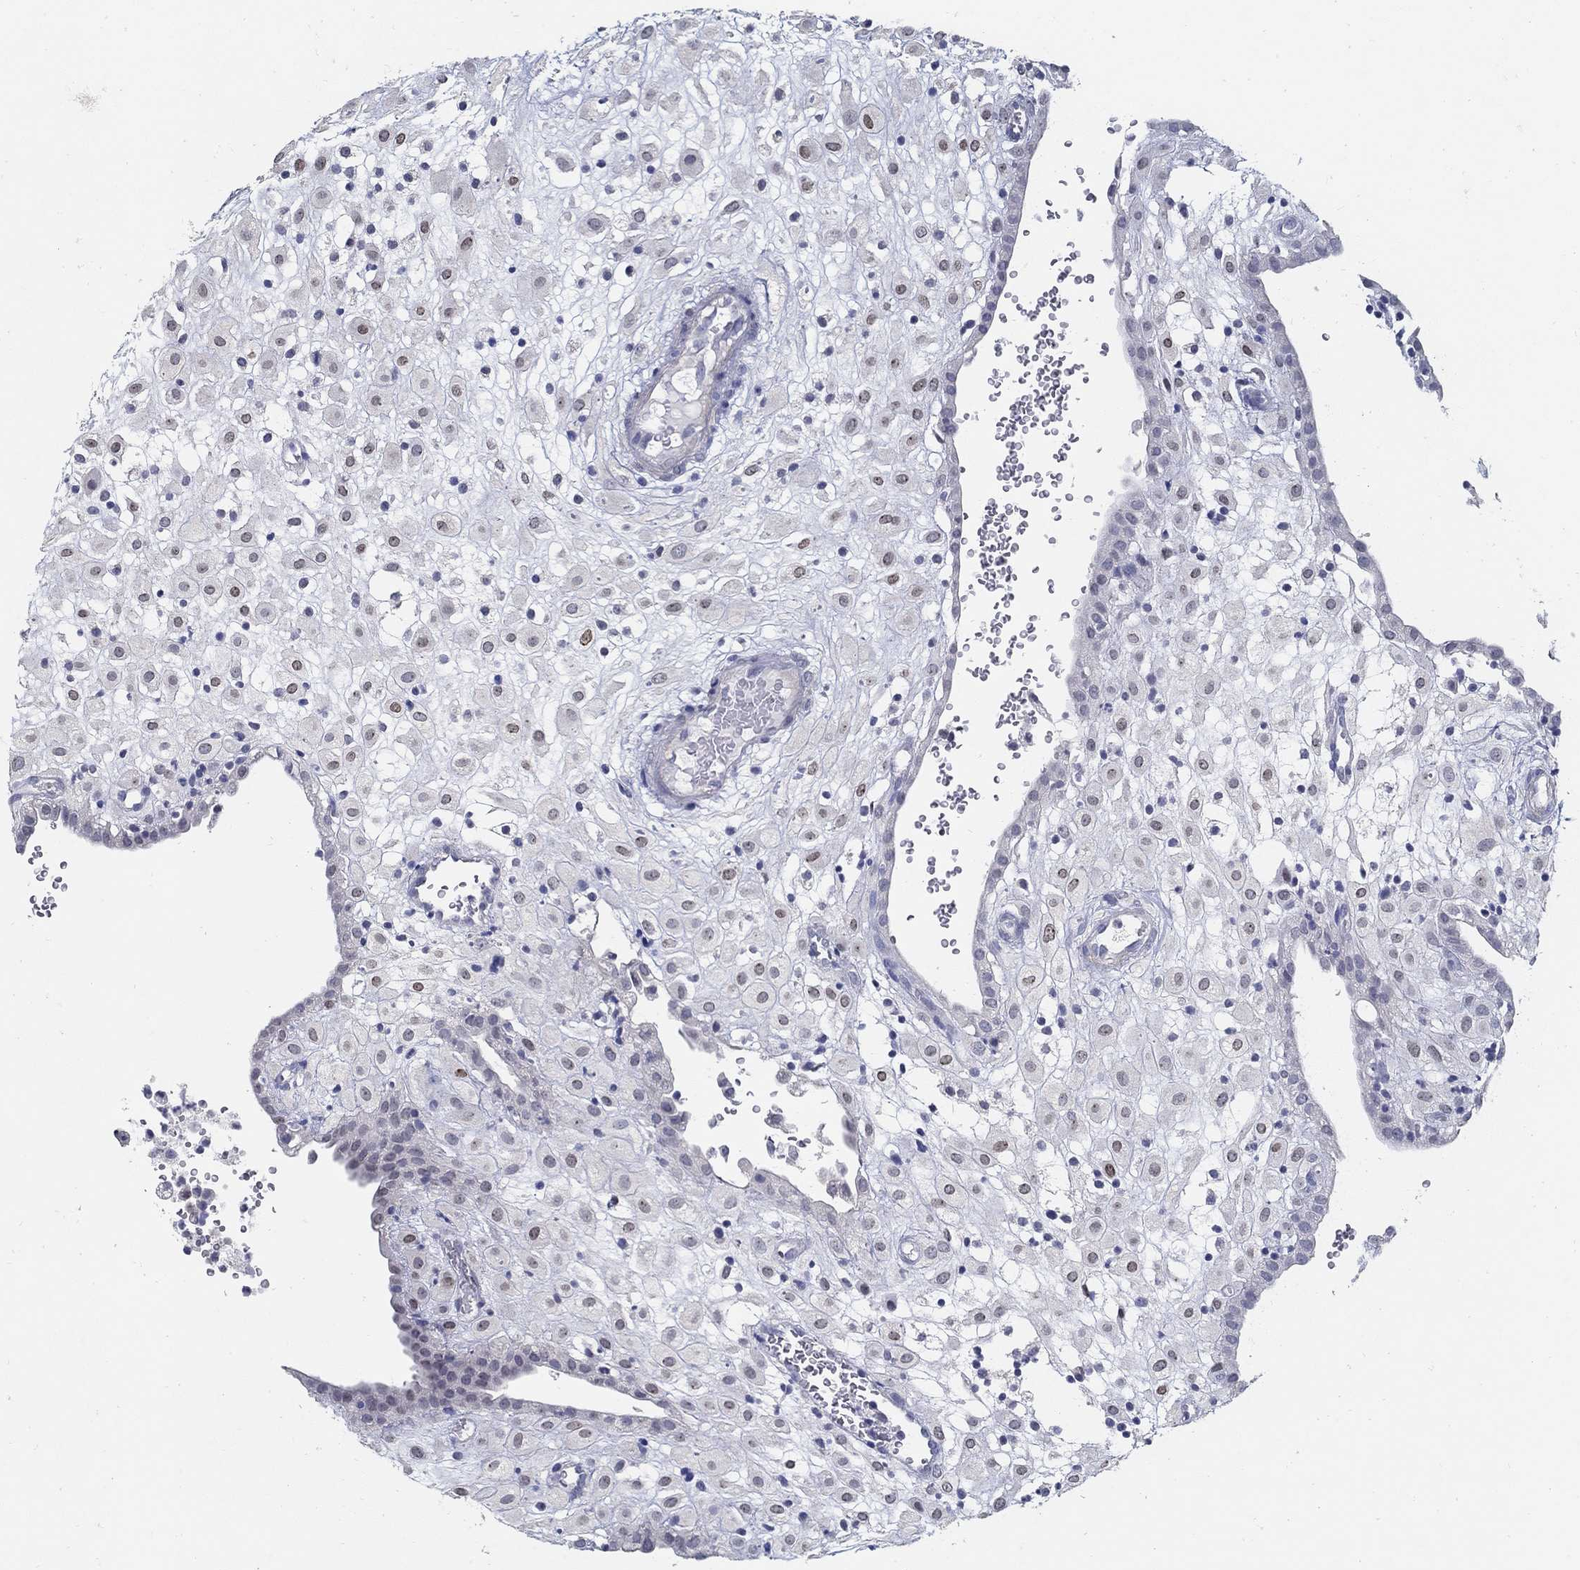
{"staining": {"intensity": "moderate", "quantity": "<25%", "location": "nuclear"}, "tissue": "placenta", "cell_type": "Decidual cells", "image_type": "normal", "snomed": [{"axis": "morphology", "description": "Normal tissue, NOS"}, {"axis": "topography", "description": "Placenta"}], "caption": "This image displays immunohistochemistry staining of normal placenta, with low moderate nuclear positivity in about <25% of decidual cells.", "gene": "USP29", "patient": {"sex": "female", "age": 24}}